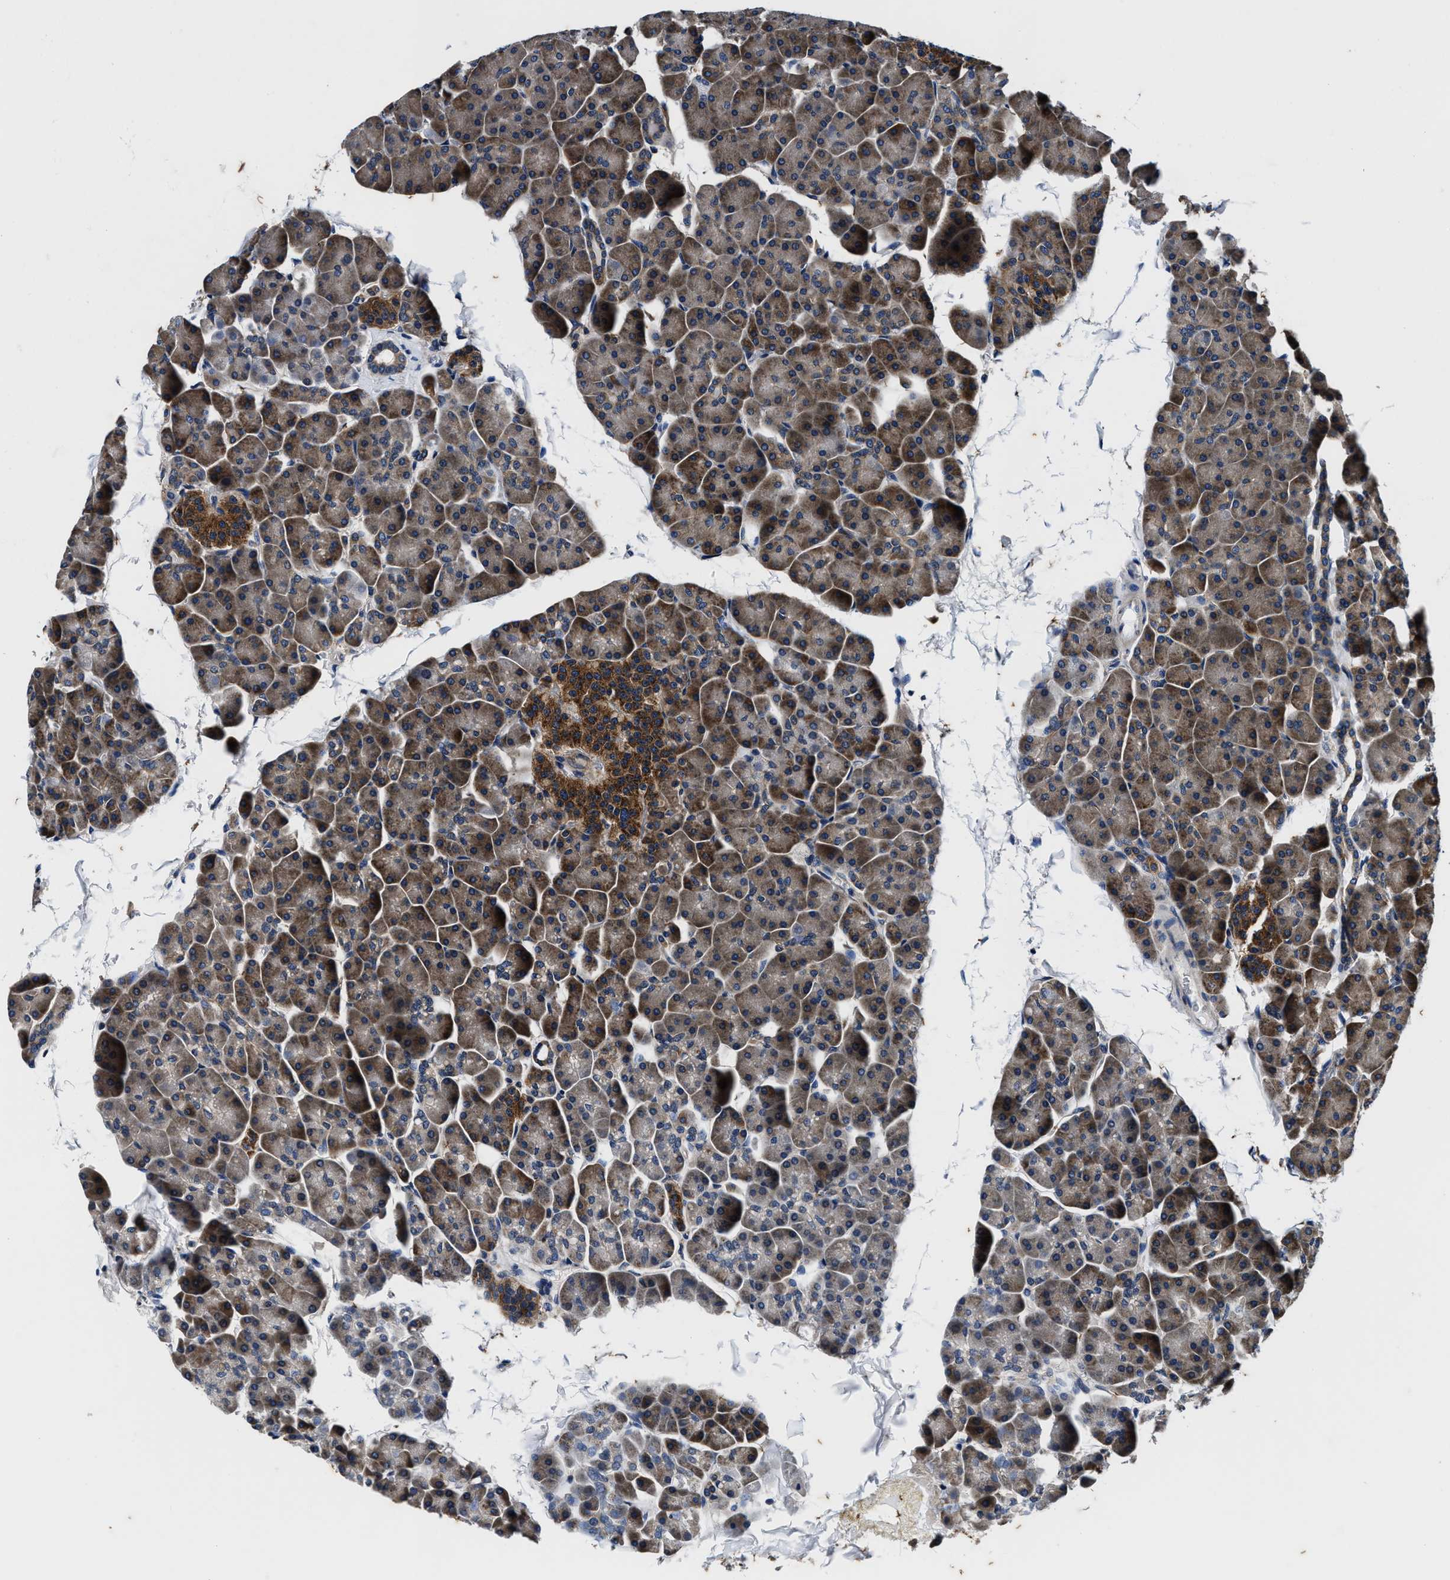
{"staining": {"intensity": "moderate", "quantity": ">75%", "location": "cytoplasmic/membranous"}, "tissue": "pancreas", "cell_type": "Exocrine glandular cells", "image_type": "normal", "snomed": [{"axis": "morphology", "description": "Normal tissue, NOS"}, {"axis": "topography", "description": "Pancreas"}], "caption": "Exocrine glandular cells reveal medium levels of moderate cytoplasmic/membranous expression in about >75% of cells in benign pancreas.", "gene": "PI4KB", "patient": {"sex": "male", "age": 35}}